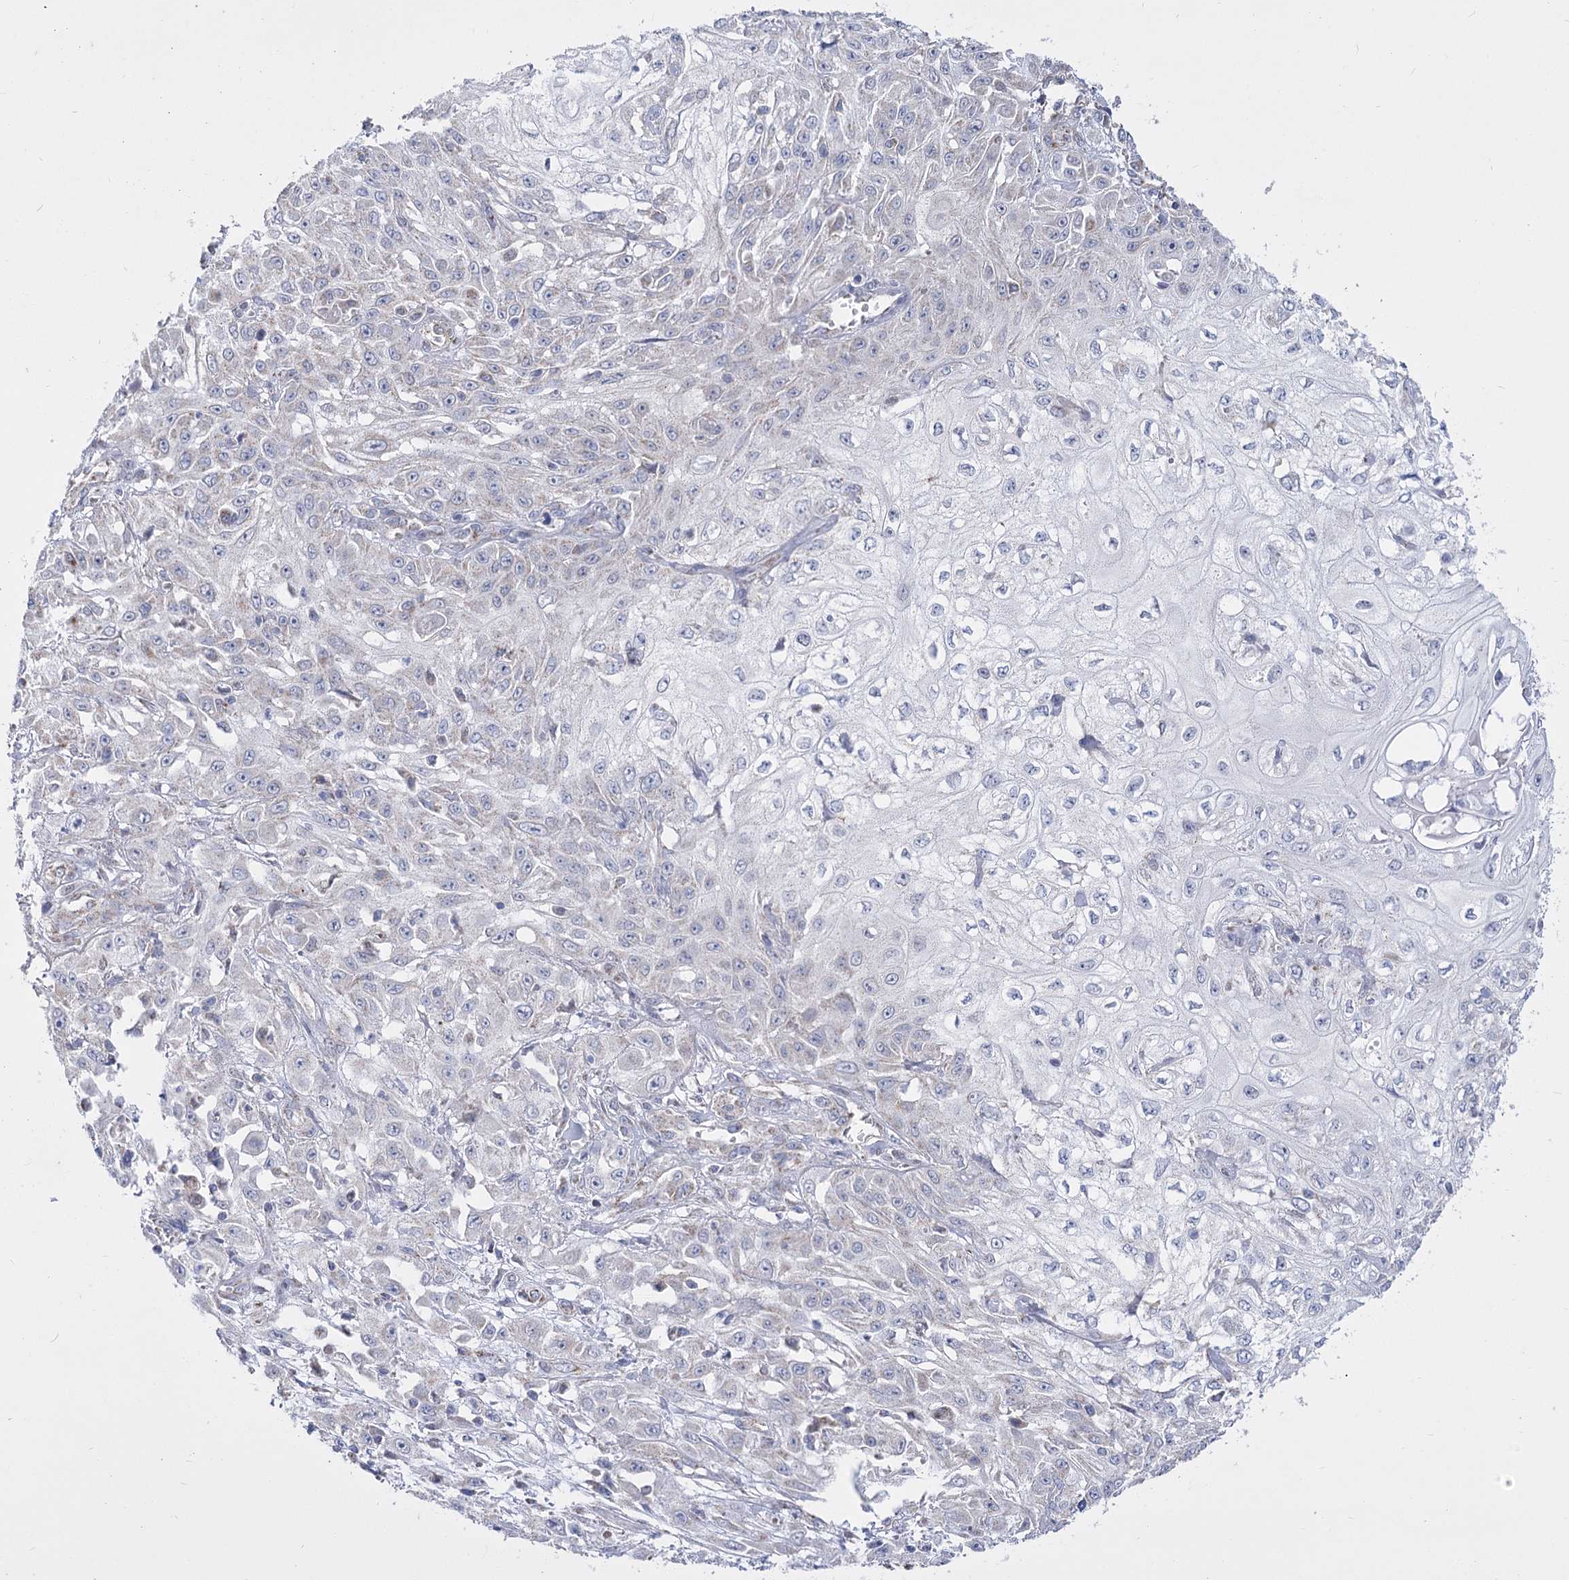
{"staining": {"intensity": "negative", "quantity": "none", "location": "none"}, "tissue": "skin cancer", "cell_type": "Tumor cells", "image_type": "cancer", "snomed": [{"axis": "morphology", "description": "Squamous cell carcinoma, NOS"}, {"axis": "morphology", "description": "Squamous cell carcinoma, metastatic, NOS"}, {"axis": "topography", "description": "Skin"}, {"axis": "topography", "description": "Lymph node"}], "caption": "High magnification brightfield microscopy of skin cancer stained with DAB (3,3'-diaminobenzidine) (brown) and counterstained with hematoxylin (blue): tumor cells show no significant positivity. (Brightfield microscopy of DAB IHC at high magnification).", "gene": "PDHB", "patient": {"sex": "male", "age": 75}}